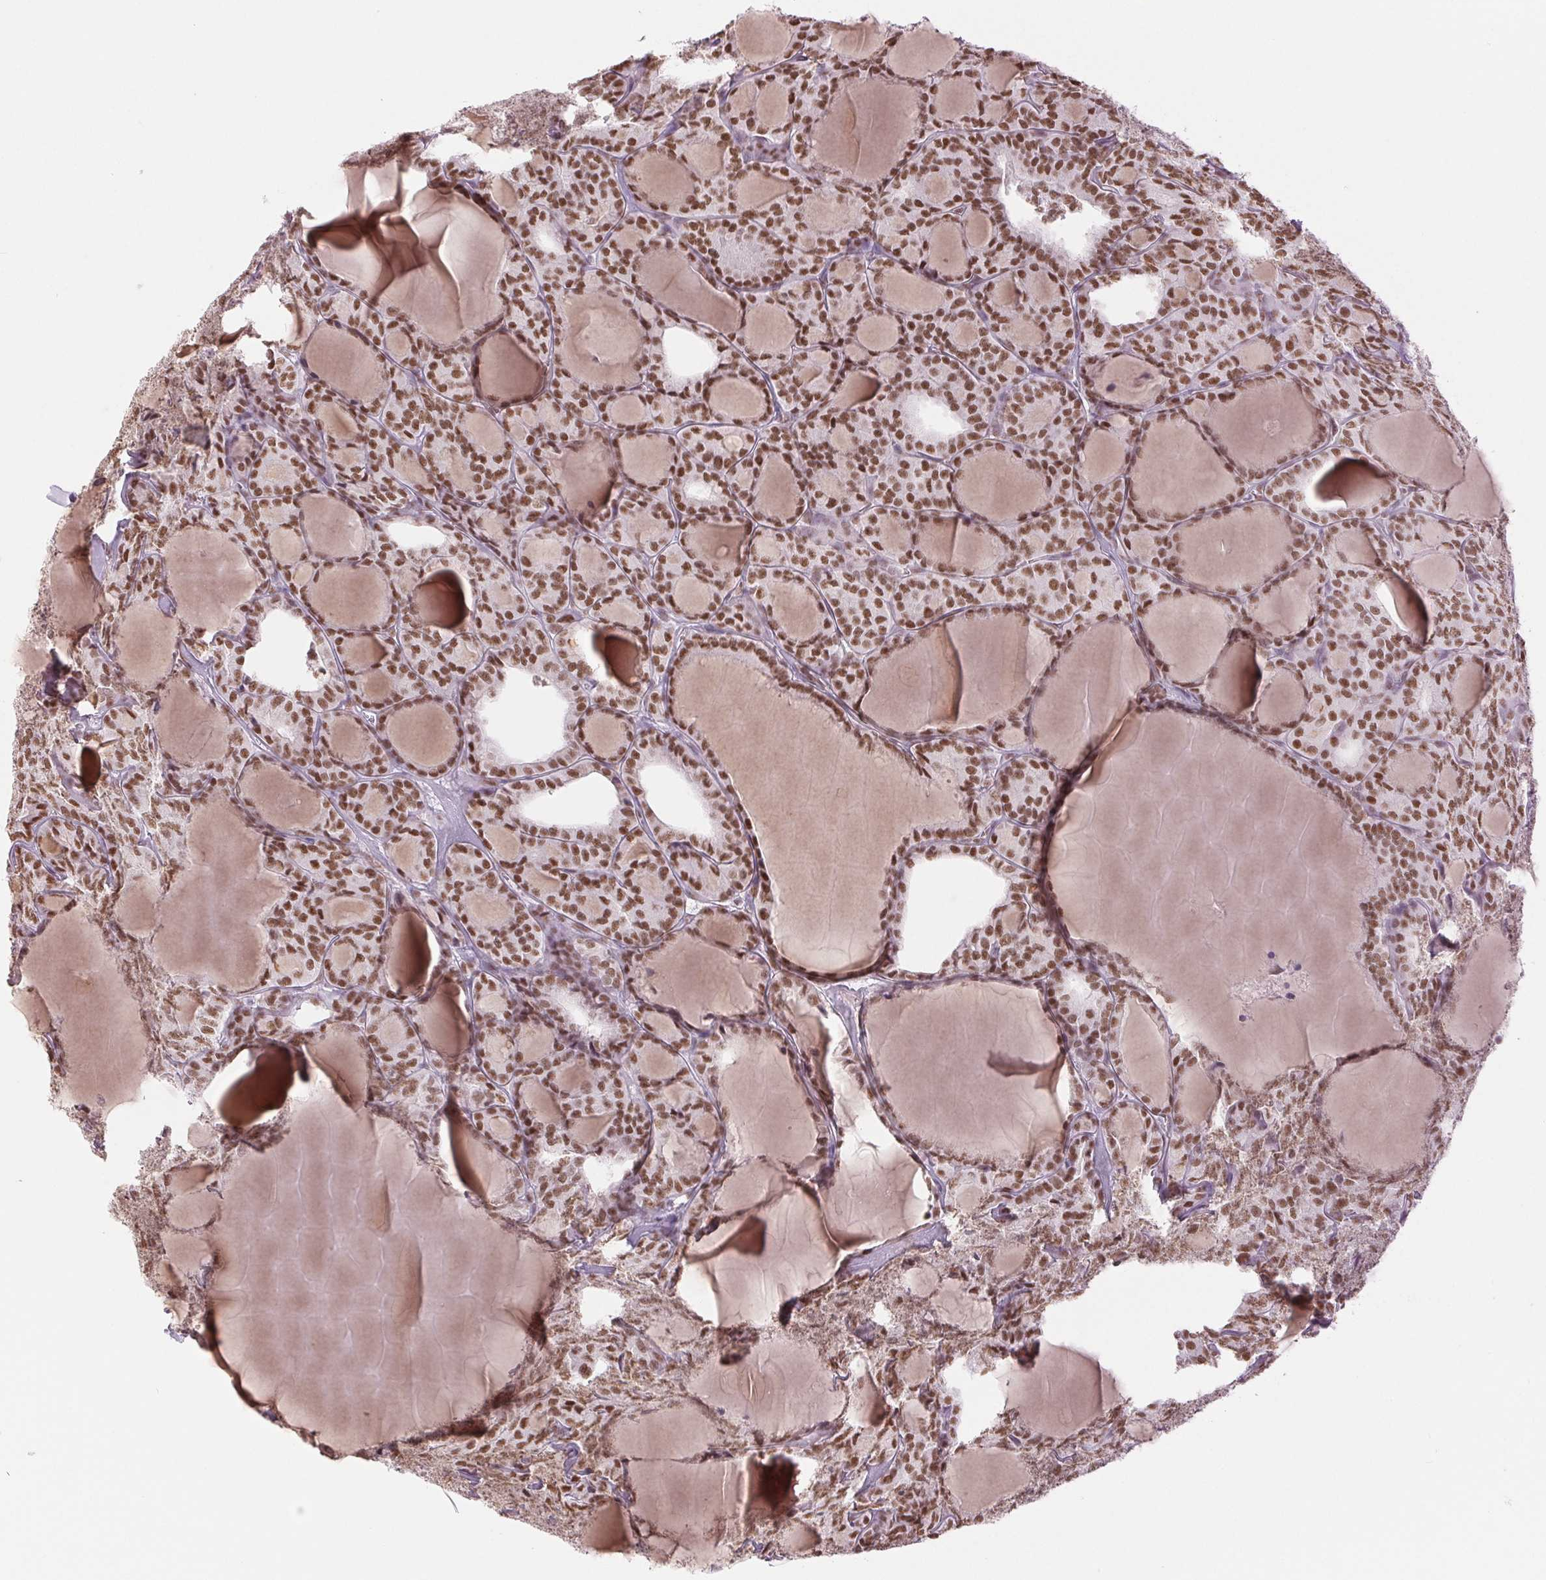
{"staining": {"intensity": "moderate", "quantity": ">75%", "location": "nuclear"}, "tissue": "thyroid cancer", "cell_type": "Tumor cells", "image_type": "cancer", "snomed": [{"axis": "morphology", "description": "Follicular adenoma carcinoma, NOS"}, {"axis": "topography", "description": "Thyroid gland"}], "caption": "DAB immunohistochemical staining of human thyroid cancer exhibits moderate nuclear protein staining in about >75% of tumor cells.", "gene": "ZFR2", "patient": {"sex": "male", "age": 74}}